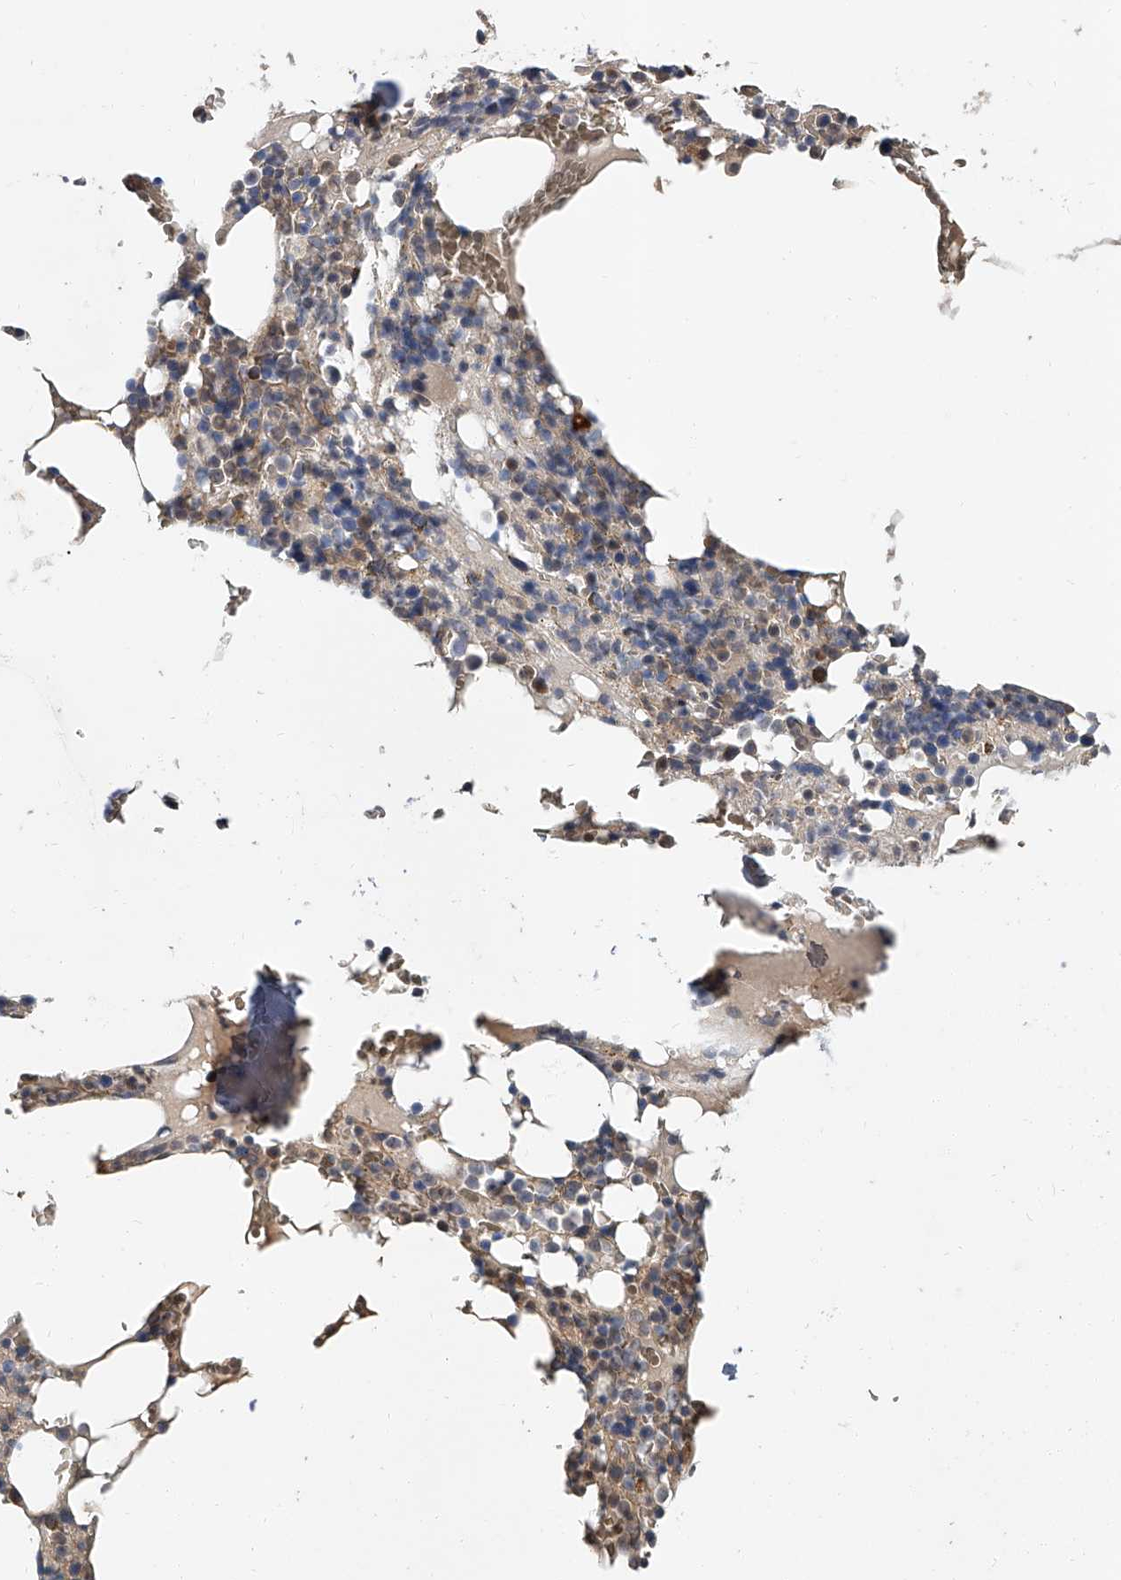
{"staining": {"intensity": "negative", "quantity": "none", "location": "none"}, "tissue": "bone marrow", "cell_type": "Hematopoietic cells", "image_type": "normal", "snomed": [{"axis": "morphology", "description": "Normal tissue, NOS"}, {"axis": "topography", "description": "Bone marrow"}], "caption": "Immunohistochemistry (IHC) of normal bone marrow displays no expression in hematopoietic cells. (DAB IHC visualized using brightfield microscopy, high magnification).", "gene": "JAG2", "patient": {"sex": "male", "age": 58}}